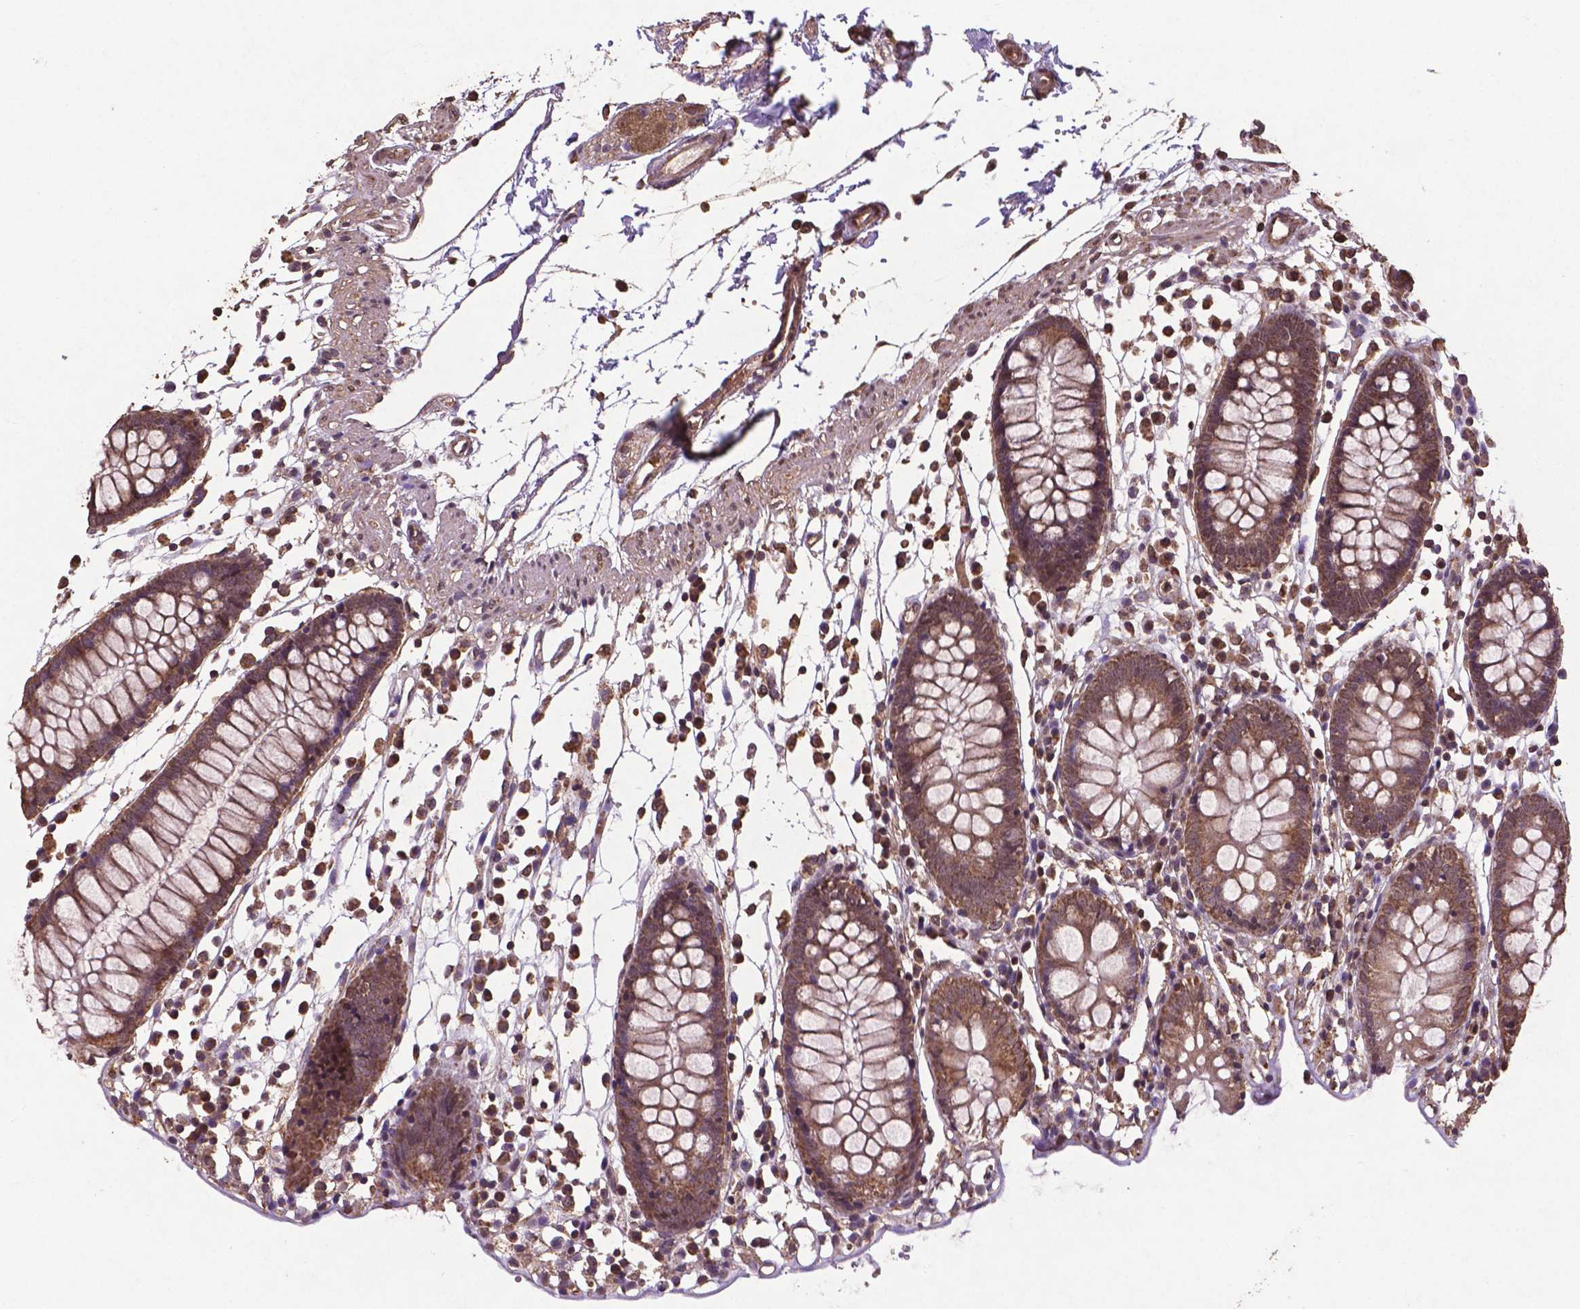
{"staining": {"intensity": "moderate", "quantity": ">75%", "location": "cytoplasmic/membranous"}, "tissue": "colon", "cell_type": "Endothelial cells", "image_type": "normal", "snomed": [{"axis": "morphology", "description": "Normal tissue, NOS"}, {"axis": "morphology", "description": "Adenocarcinoma, NOS"}, {"axis": "topography", "description": "Colon"}], "caption": "The micrograph demonstrates staining of benign colon, revealing moderate cytoplasmic/membranous protein positivity (brown color) within endothelial cells.", "gene": "DCAF1", "patient": {"sex": "male", "age": 83}}